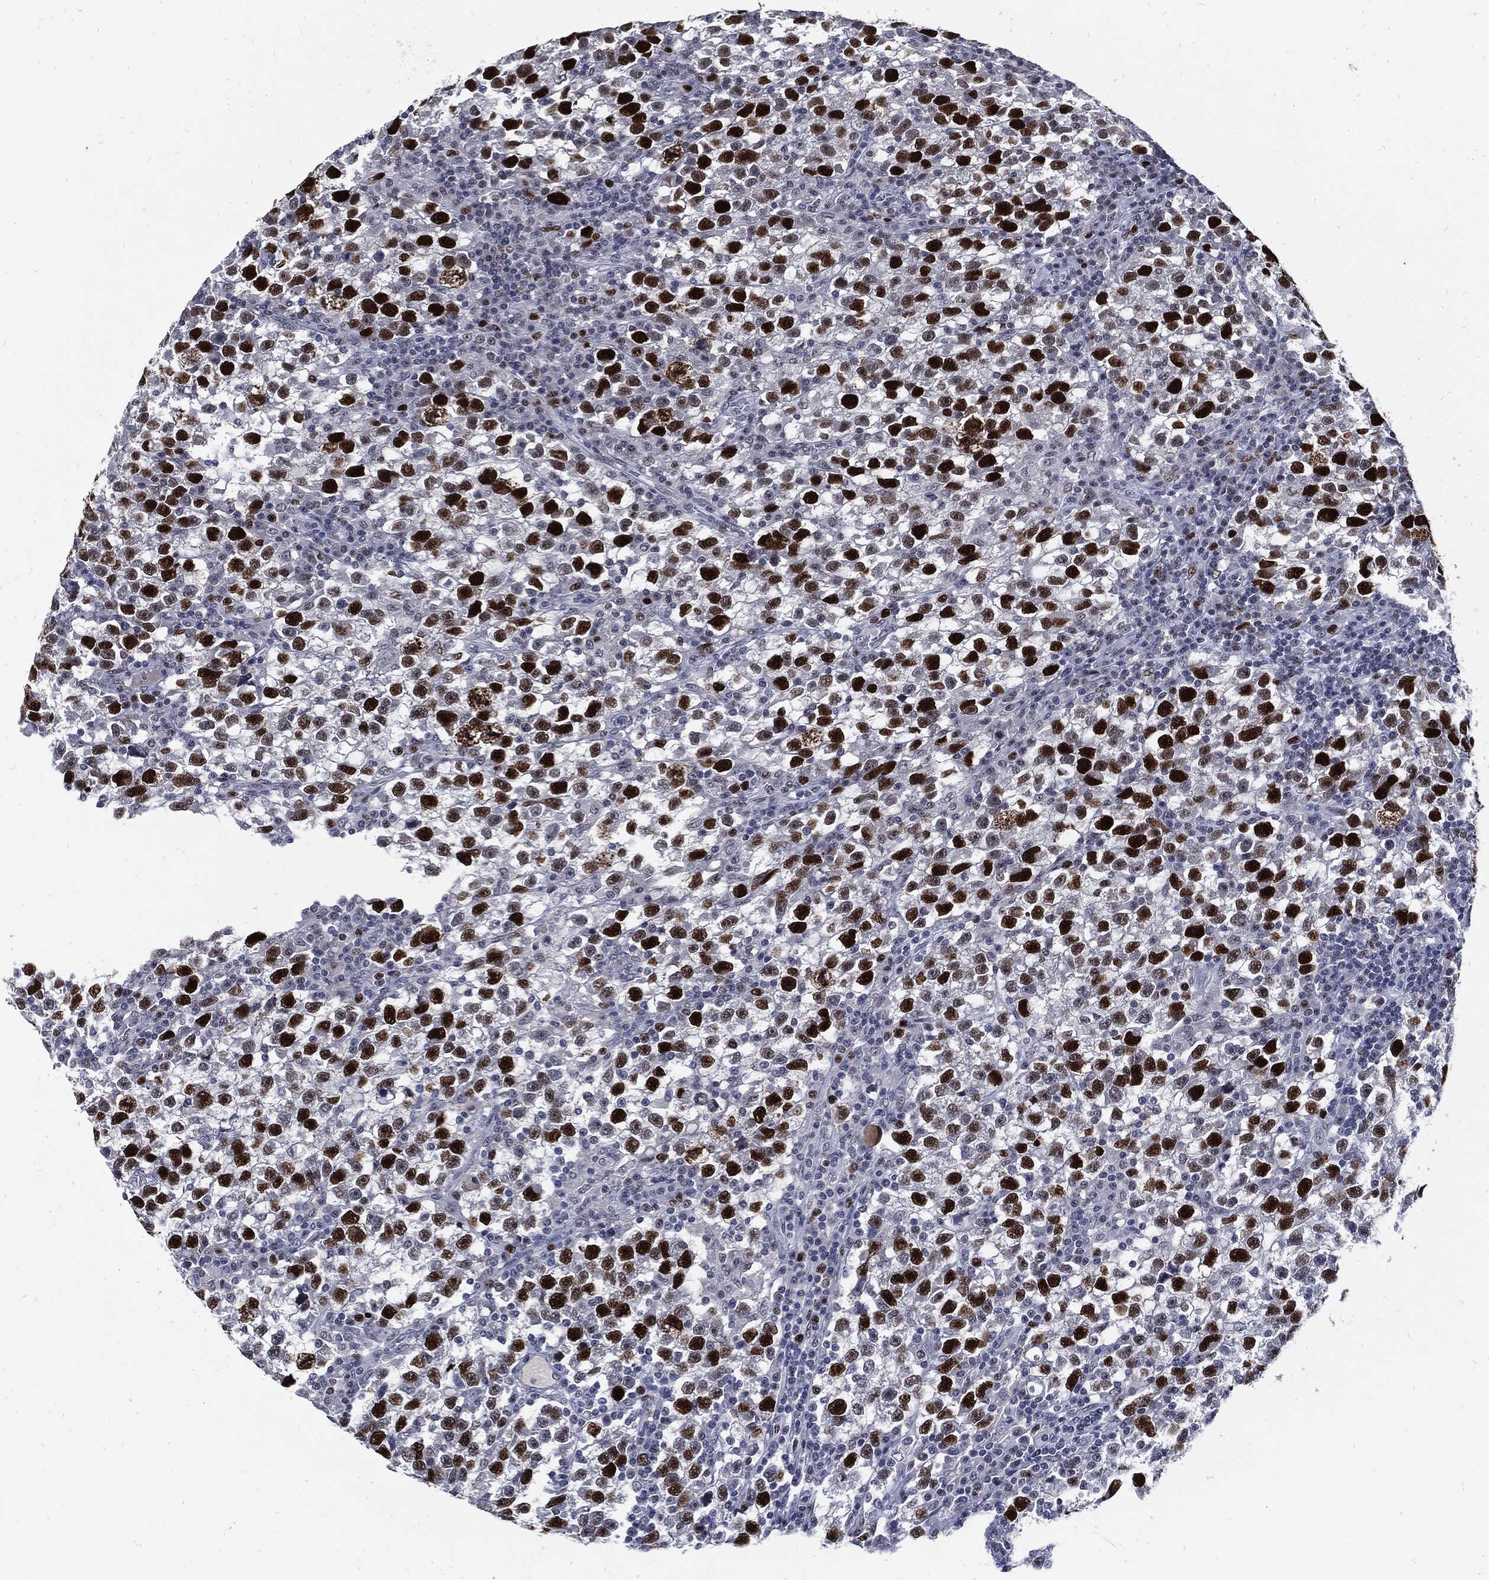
{"staining": {"intensity": "strong", "quantity": ">75%", "location": "nuclear"}, "tissue": "testis cancer", "cell_type": "Tumor cells", "image_type": "cancer", "snomed": [{"axis": "morphology", "description": "Seminoma, NOS"}, {"axis": "topography", "description": "Testis"}], "caption": "Testis seminoma stained with a protein marker demonstrates strong staining in tumor cells.", "gene": "NBN", "patient": {"sex": "male", "age": 47}}